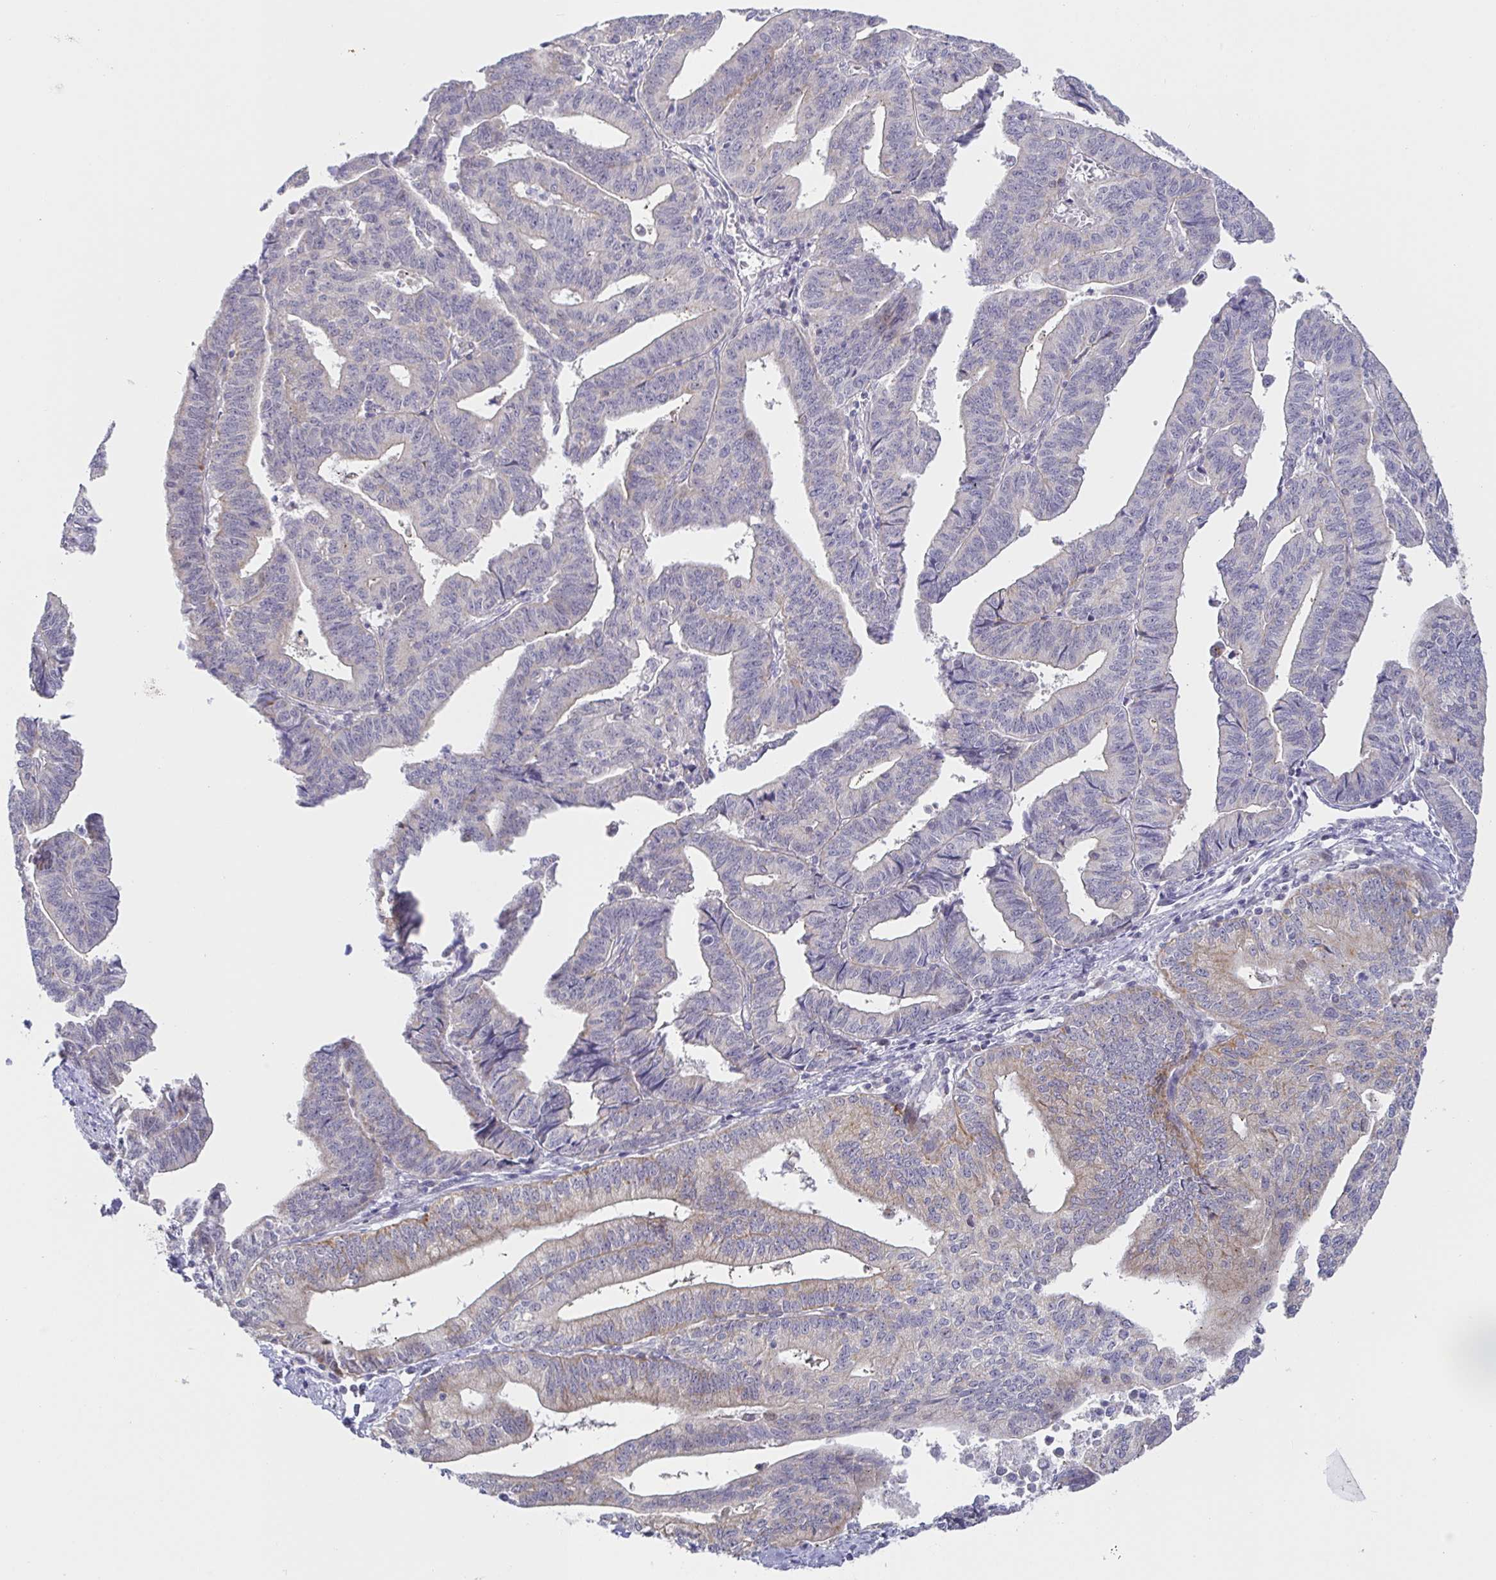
{"staining": {"intensity": "negative", "quantity": "none", "location": "none"}, "tissue": "endometrial cancer", "cell_type": "Tumor cells", "image_type": "cancer", "snomed": [{"axis": "morphology", "description": "Adenocarcinoma, NOS"}, {"axis": "topography", "description": "Endometrium"}], "caption": "Adenocarcinoma (endometrial) was stained to show a protein in brown. There is no significant staining in tumor cells.", "gene": "CIT", "patient": {"sex": "female", "age": 65}}